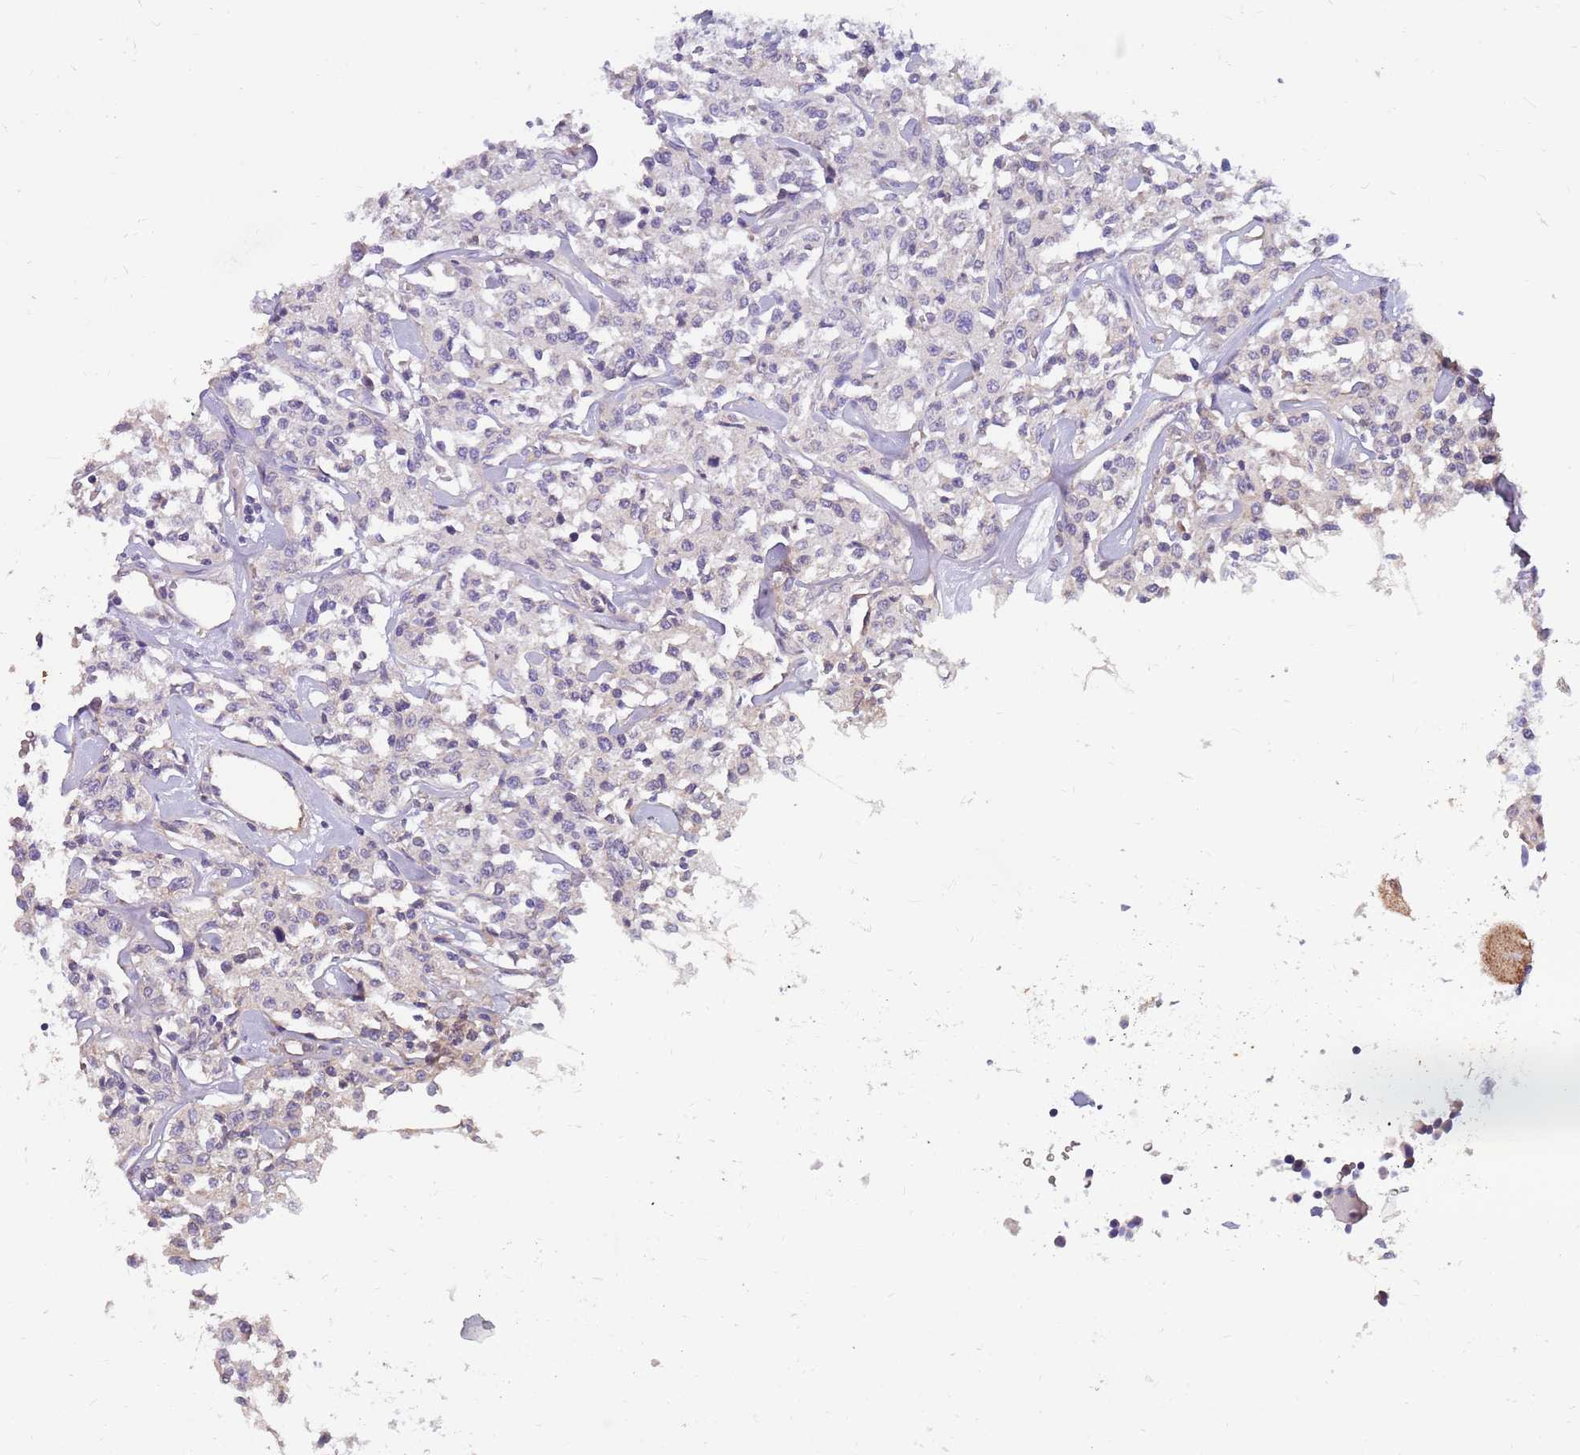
{"staining": {"intensity": "negative", "quantity": "none", "location": "none"}, "tissue": "lymphoma", "cell_type": "Tumor cells", "image_type": "cancer", "snomed": [{"axis": "morphology", "description": "Malignant lymphoma, non-Hodgkin's type, Low grade"}, {"axis": "topography", "description": "Small intestine"}], "caption": "DAB (3,3'-diaminobenzidine) immunohistochemical staining of human lymphoma demonstrates no significant staining in tumor cells.", "gene": "SLC44A4", "patient": {"sex": "female", "age": 59}}